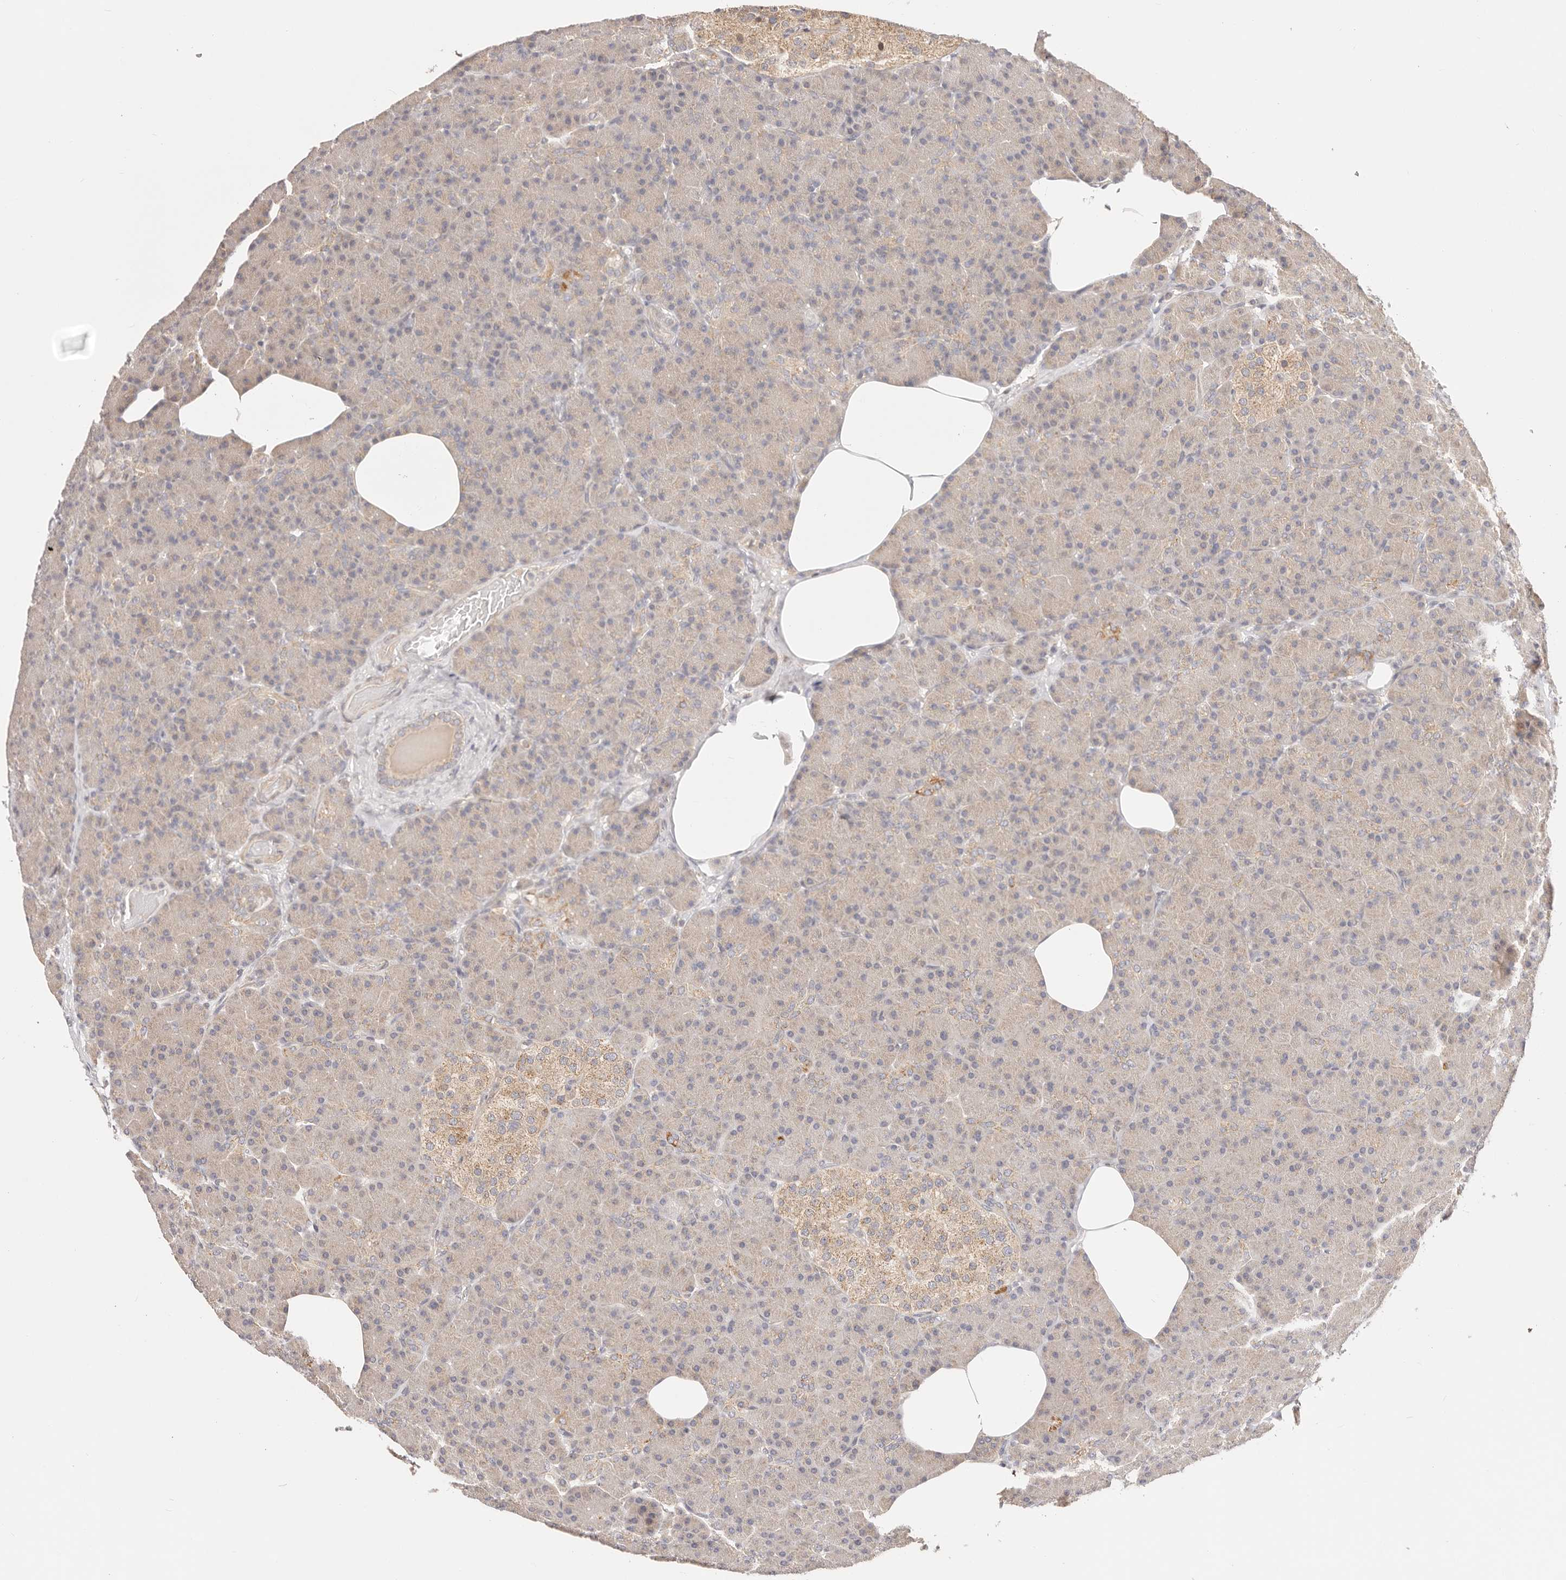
{"staining": {"intensity": "weak", "quantity": ">75%", "location": "cytoplasmic/membranous"}, "tissue": "pancreas", "cell_type": "Exocrine glandular cells", "image_type": "normal", "snomed": [{"axis": "morphology", "description": "Normal tissue, NOS"}, {"axis": "topography", "description": "Pancreas"}], "caption": "This photomicrograph demonstrates immunohistochemistry (IHC) staining of benign pancreas, with low weak cytoplasmic/membranous staining in about >75% of exocrine glandular cells.", "gene": "KCMF1", "patient": {"sex": "female", "age": 43}}